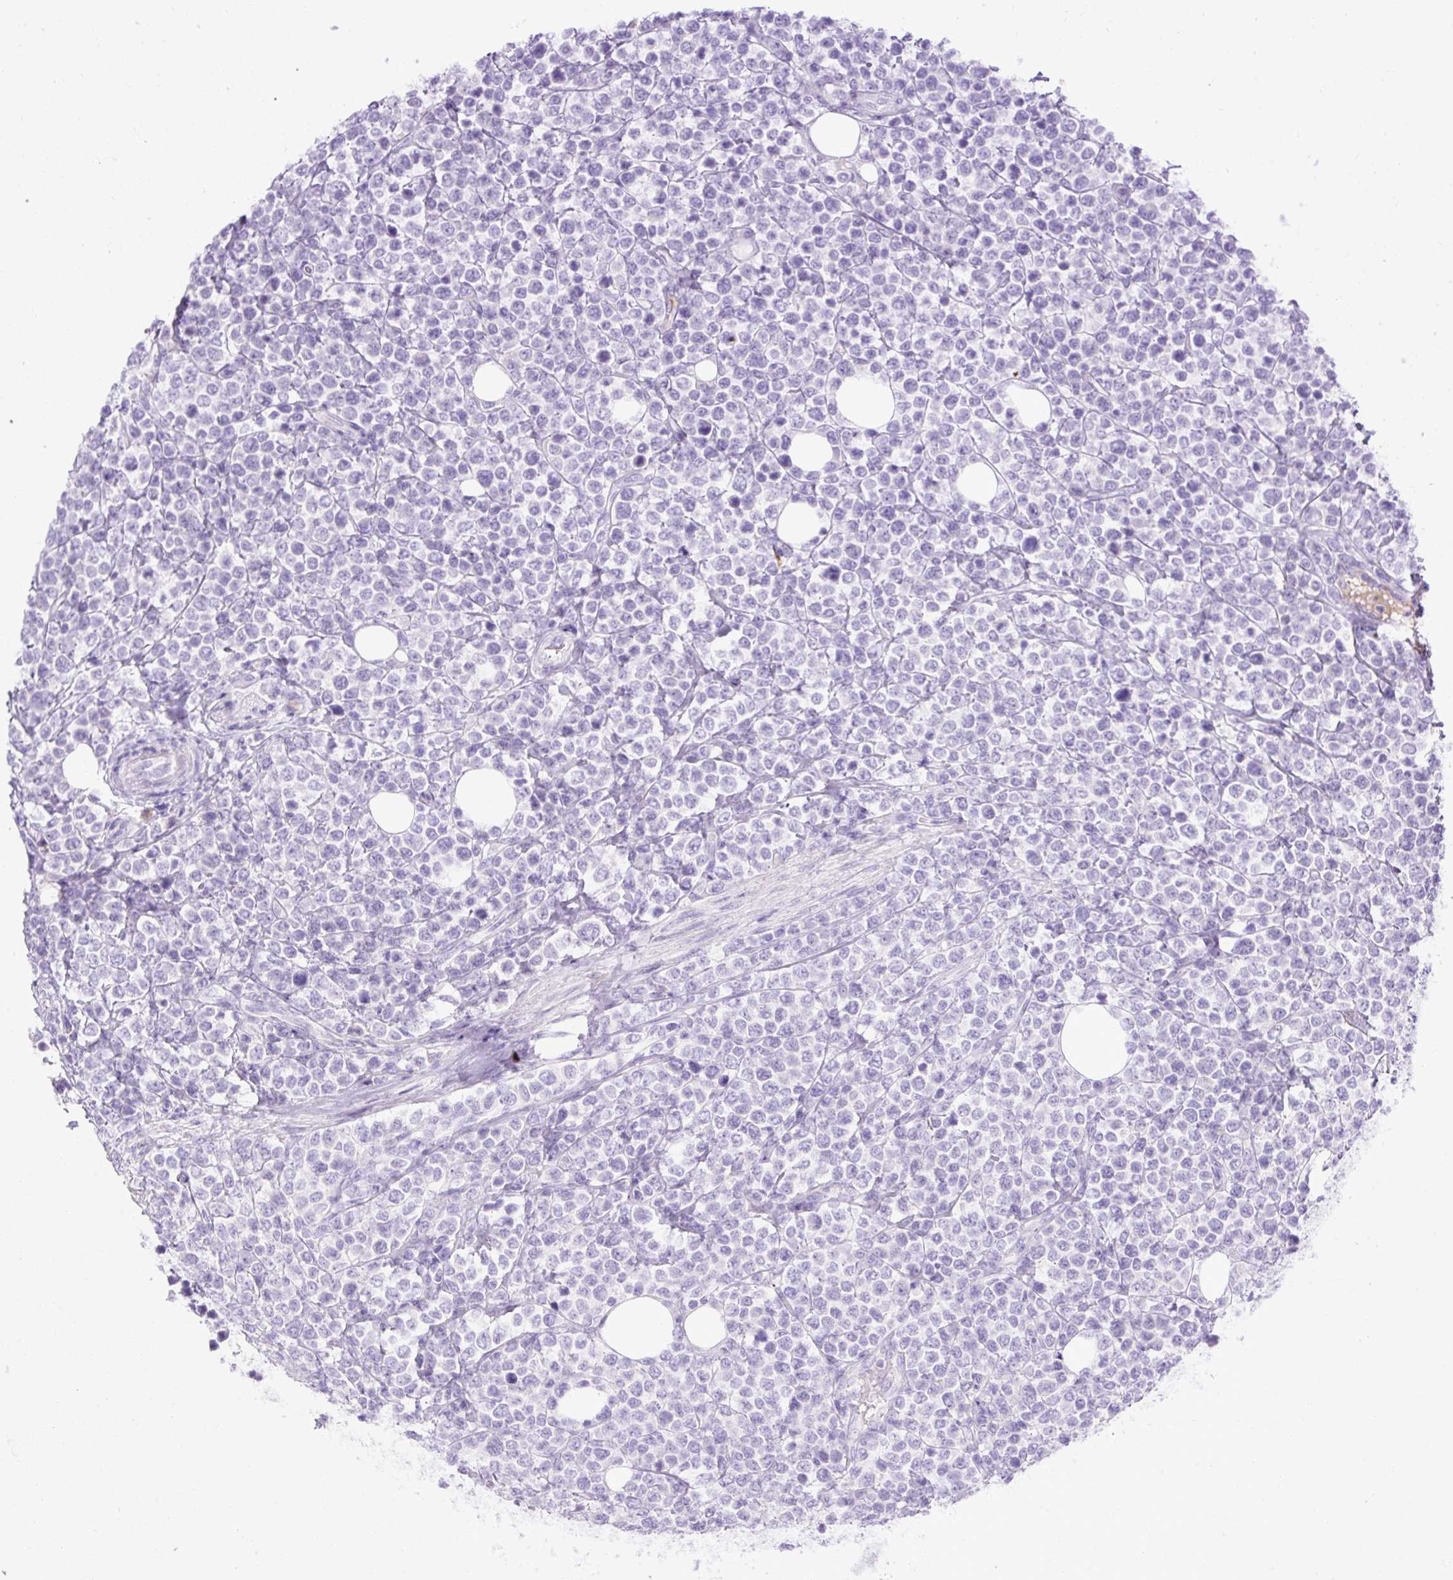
{"staining": {"intensity": "negative", "quantity": "none", "location": "none"}, "tissue": "lymphoma", "cell_type": "Tumor cells", "image_type": "cancer", "snomed": [{"axis": "morphology", "description": "Malignant lymphoma, non-Hodgkin's type, Low grade"}, {"axis": "topography", "description": "Lymph node"}], "caption": "DAB immunohistochemical staining of human lymphoma displays no significant positivity in tumor cells.", "gene": "SPTBN5", "patient": {"sex": "male", "age": 60}}